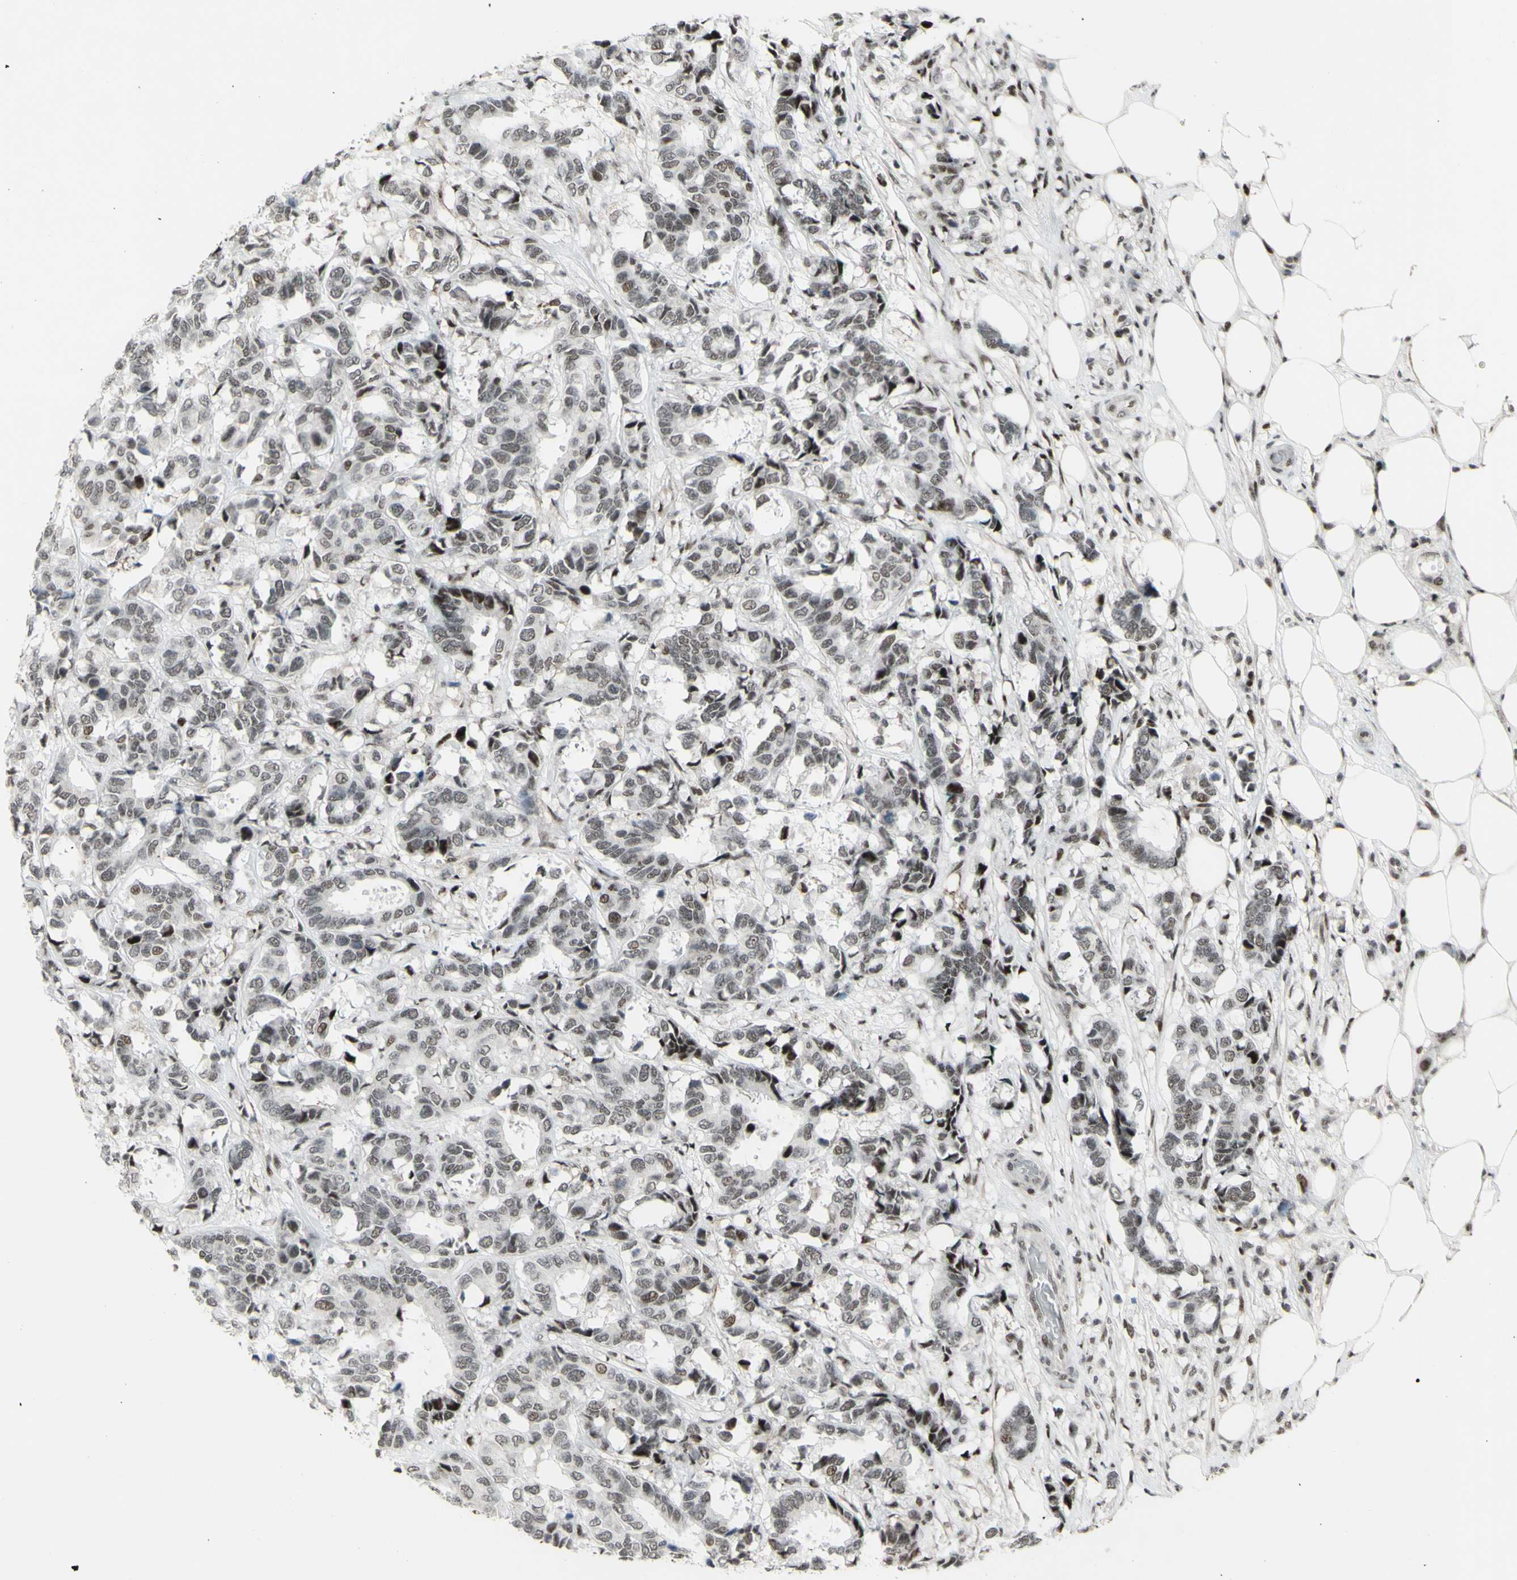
{"staining": {"intensity": "weak", "quantity": "<25%", "location": "nuclear"}, "tissue": "breast cancer", "cell_type": "Tumor cells", "image_type": "cancer", "snomed": [{"axis": "morphology", "description": "Duct carcinoma"}, {"axis": "topography", "description": "Breast"}], "caption": "Tumor cells show no significant protein staining in intraductal carcinoma (breast).", "gene": "SUPT6H", "patient": {"sex": "female", "age": 87}}